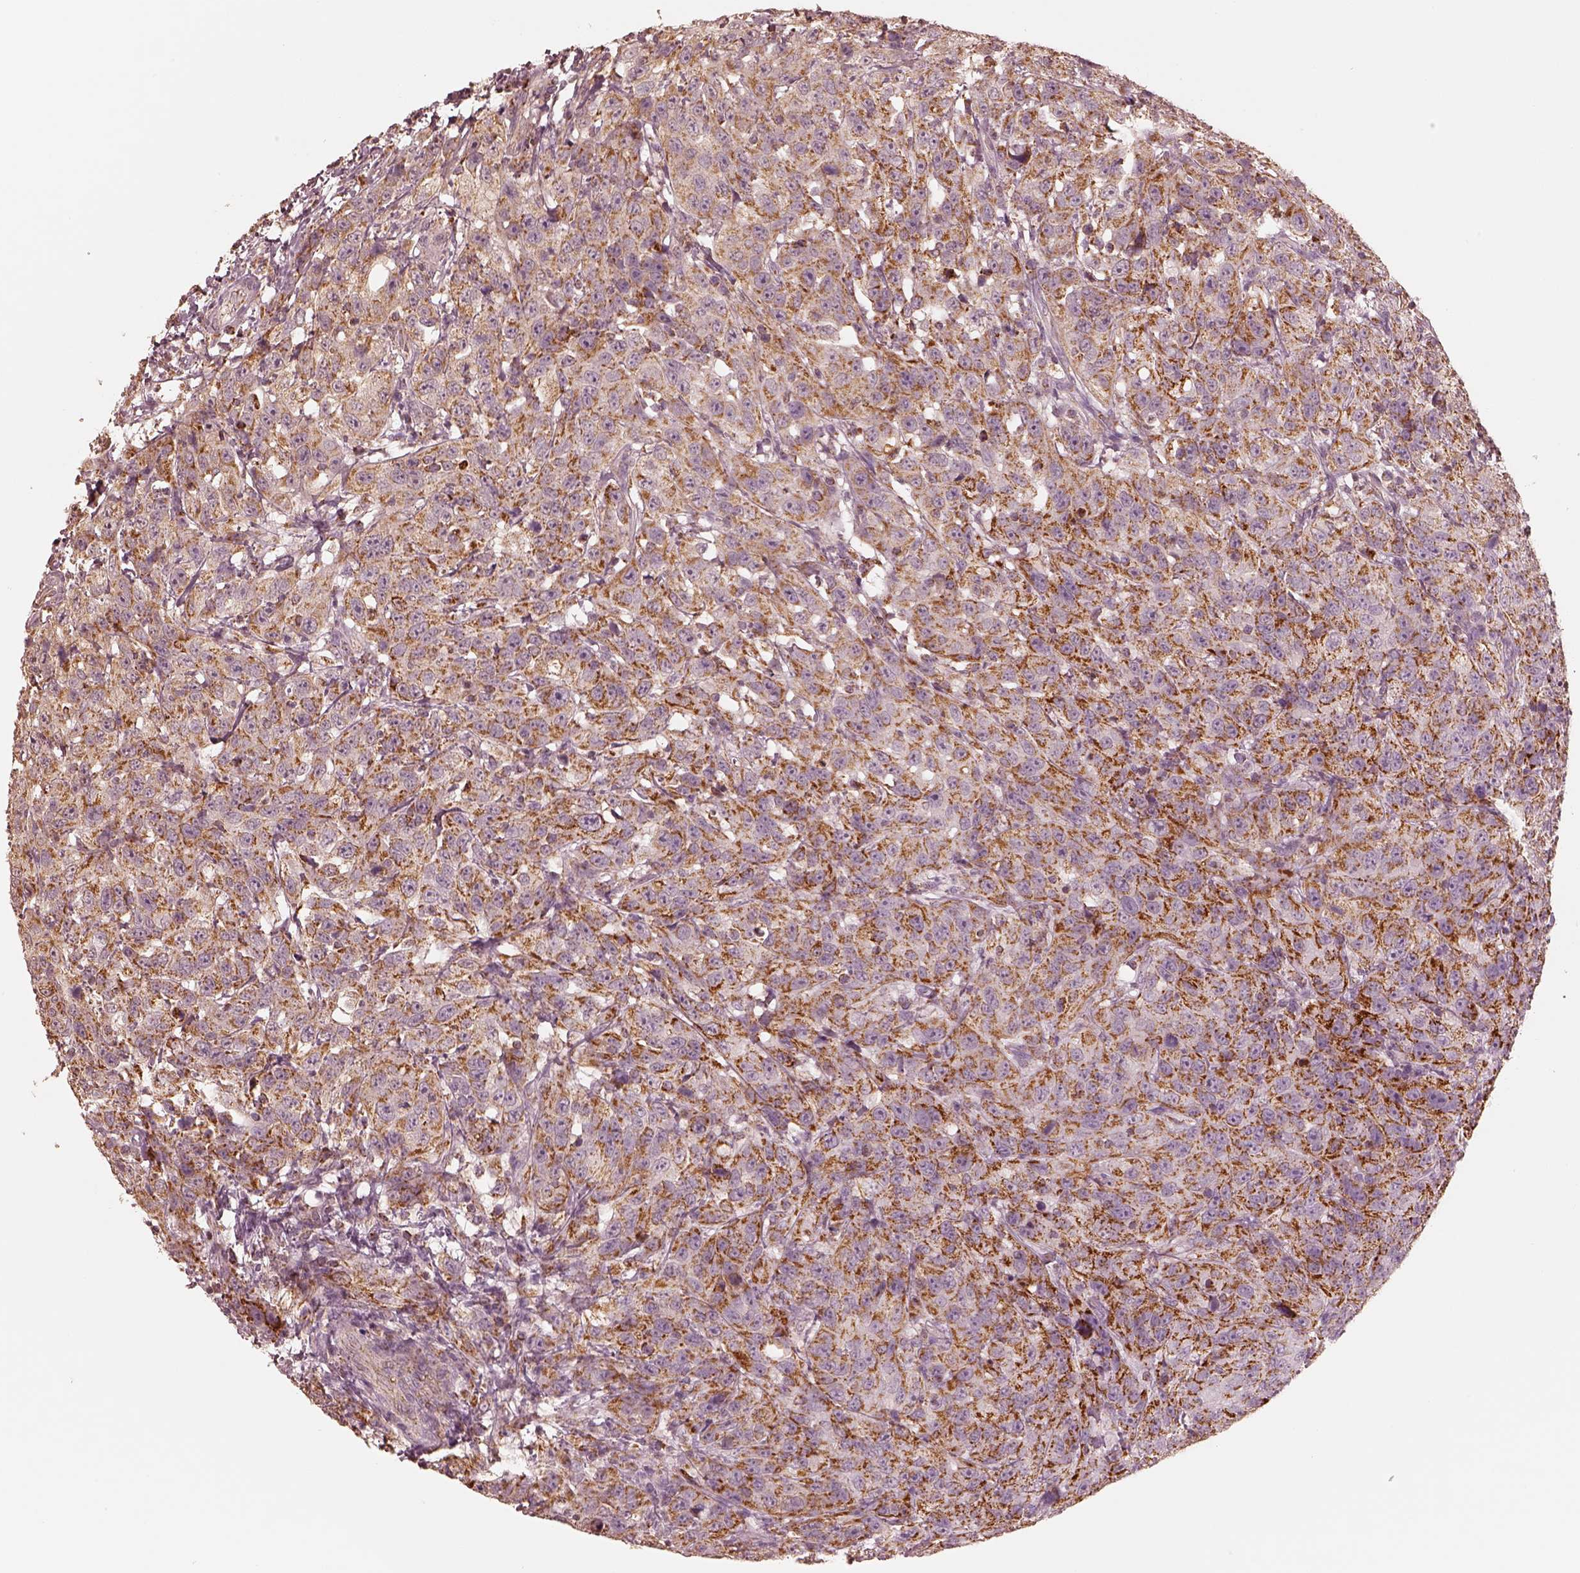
{"staining": {"intensity": "strong", "quantity": ">75%", "location": "cytoplasmic/membranous"}, "tissue": "urothelial cancer", "cell_type": "Tumor cells", "image_type": "cancer", "snomed": [{"axis": "morphology", "description": "Urothelial carcinoma, NOS"}, {"axis": "morphology", "description": "Urothelial carcinoma, High grade"}, {"axis": "topography", "description": "Urinary bladder"}], "caption": "Protein analysis of transitional cell carcinoma tissue displays strong cytoplasmic/membranous positivity in about >75% of tumor cells.", "gene": "ENTPD6", "patient": {"sex": "female", "age": 73}}